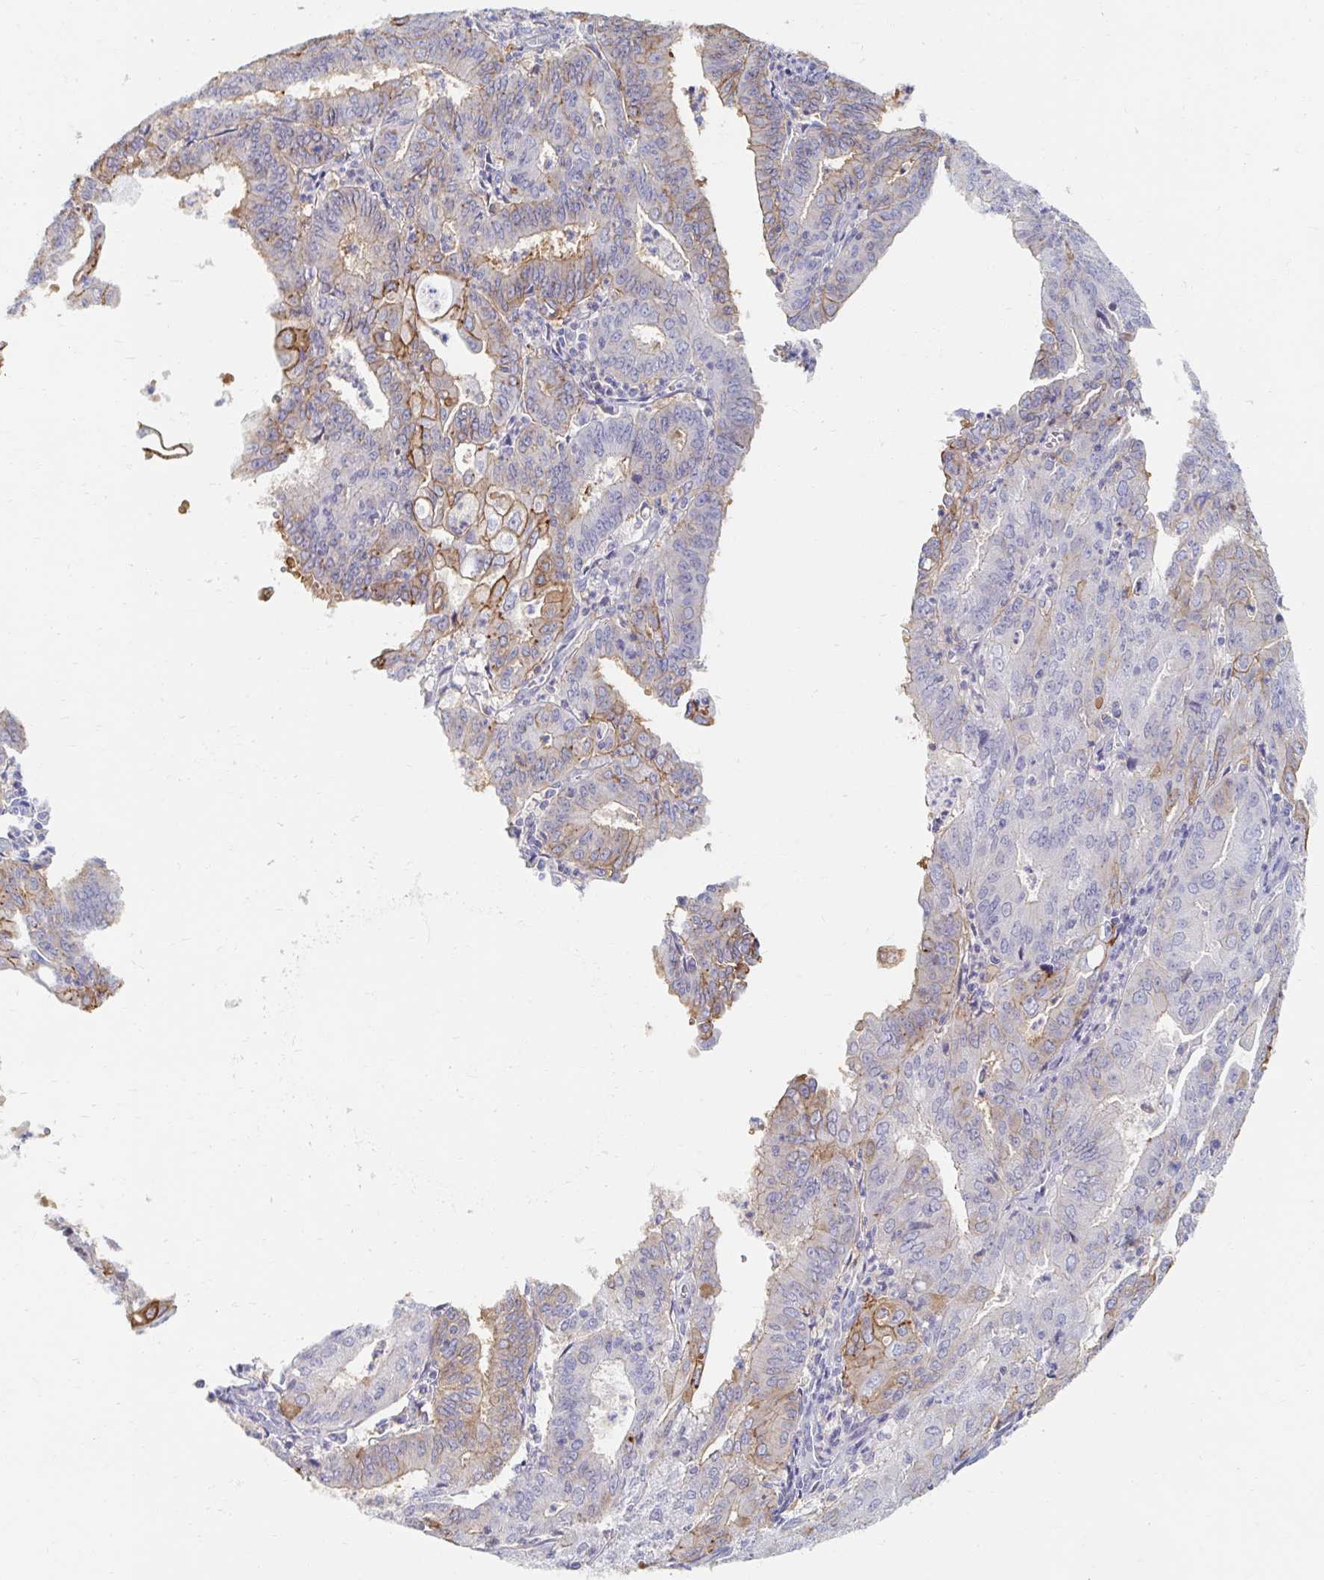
{"staining": {"intensity": "moderate", "quantity": "<25%", "location": "cytoplasmic/membranous"}, "tissue": "cervical cancer", "cell_type": "Tumor cells", "image_type": "cancer", "snomed": [{"axis": "morphology", "description": "Adenocarcinoma, NOS"}, {"axis": "topography", "description": "Cervix"}], "caption": "The immunohistochemical stain highlights moderate cytoplasmic/membranous positivity in tumor cells of cervical cancer tissue.", "gene": "MYLK2", "patient": {"sex": "female", "age": 56}}